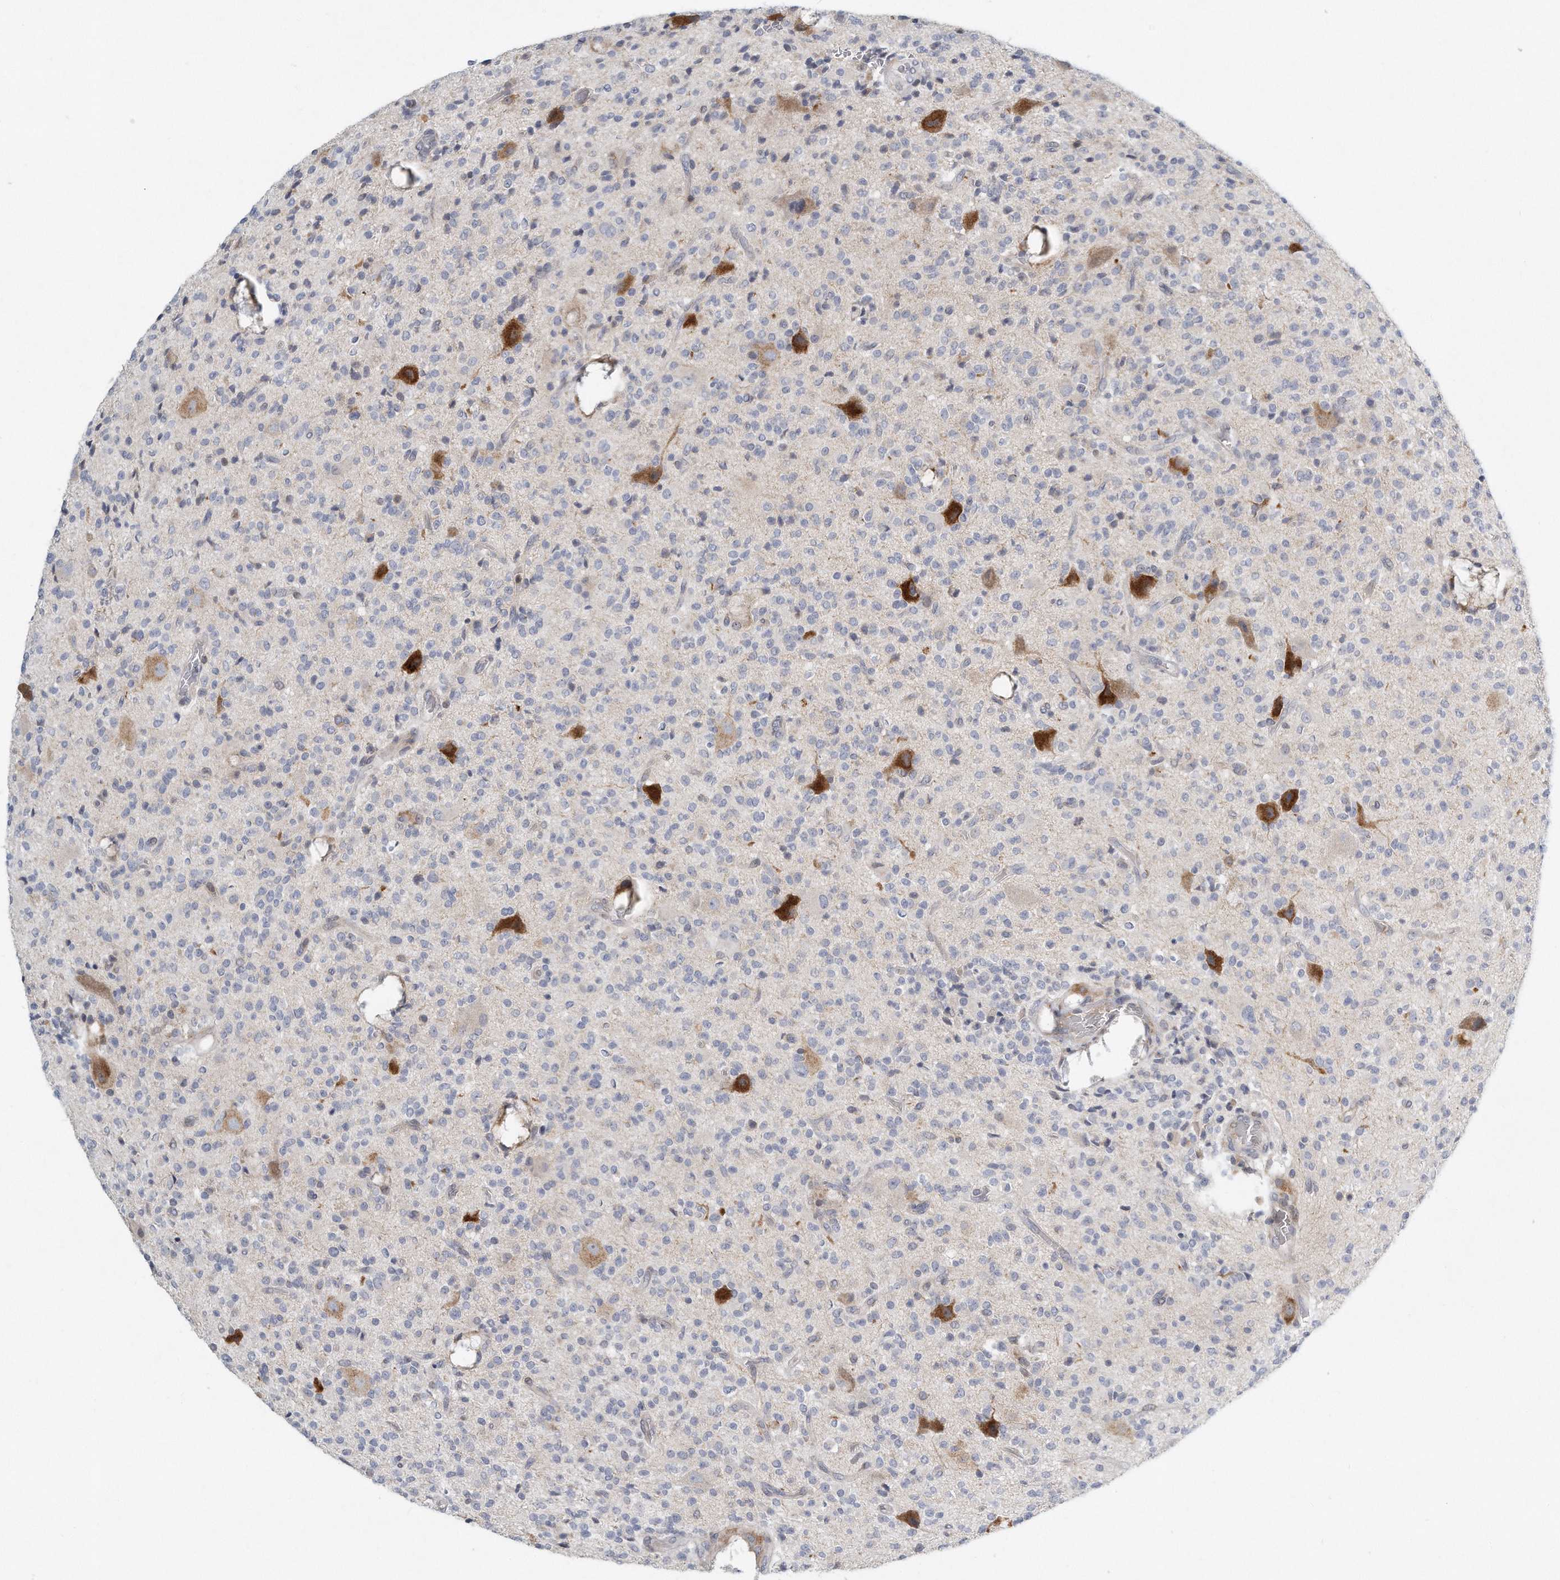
{"staining": {"intensity": "negative", "quantity": "none", "location": "none"}, "tissue": "glioma", "cell_type": "Tumor cells", "image_type": "cancer", "snomed": [{"axis": "morphology", "description": "Glioma, malignant, High grade"}, {"axis": "topography", "description": "Brain"}], "caption": "Glioma was stained to show a protein in brown. There is no significant staining in tumor cells. (Stains: DAB immunohistochemistry with hematoxylin counter stain, Microscopy: brightfield microscopy at high magnification).", "gene": "VLDLR", "patient": {"sex": "male", "age": 34}}